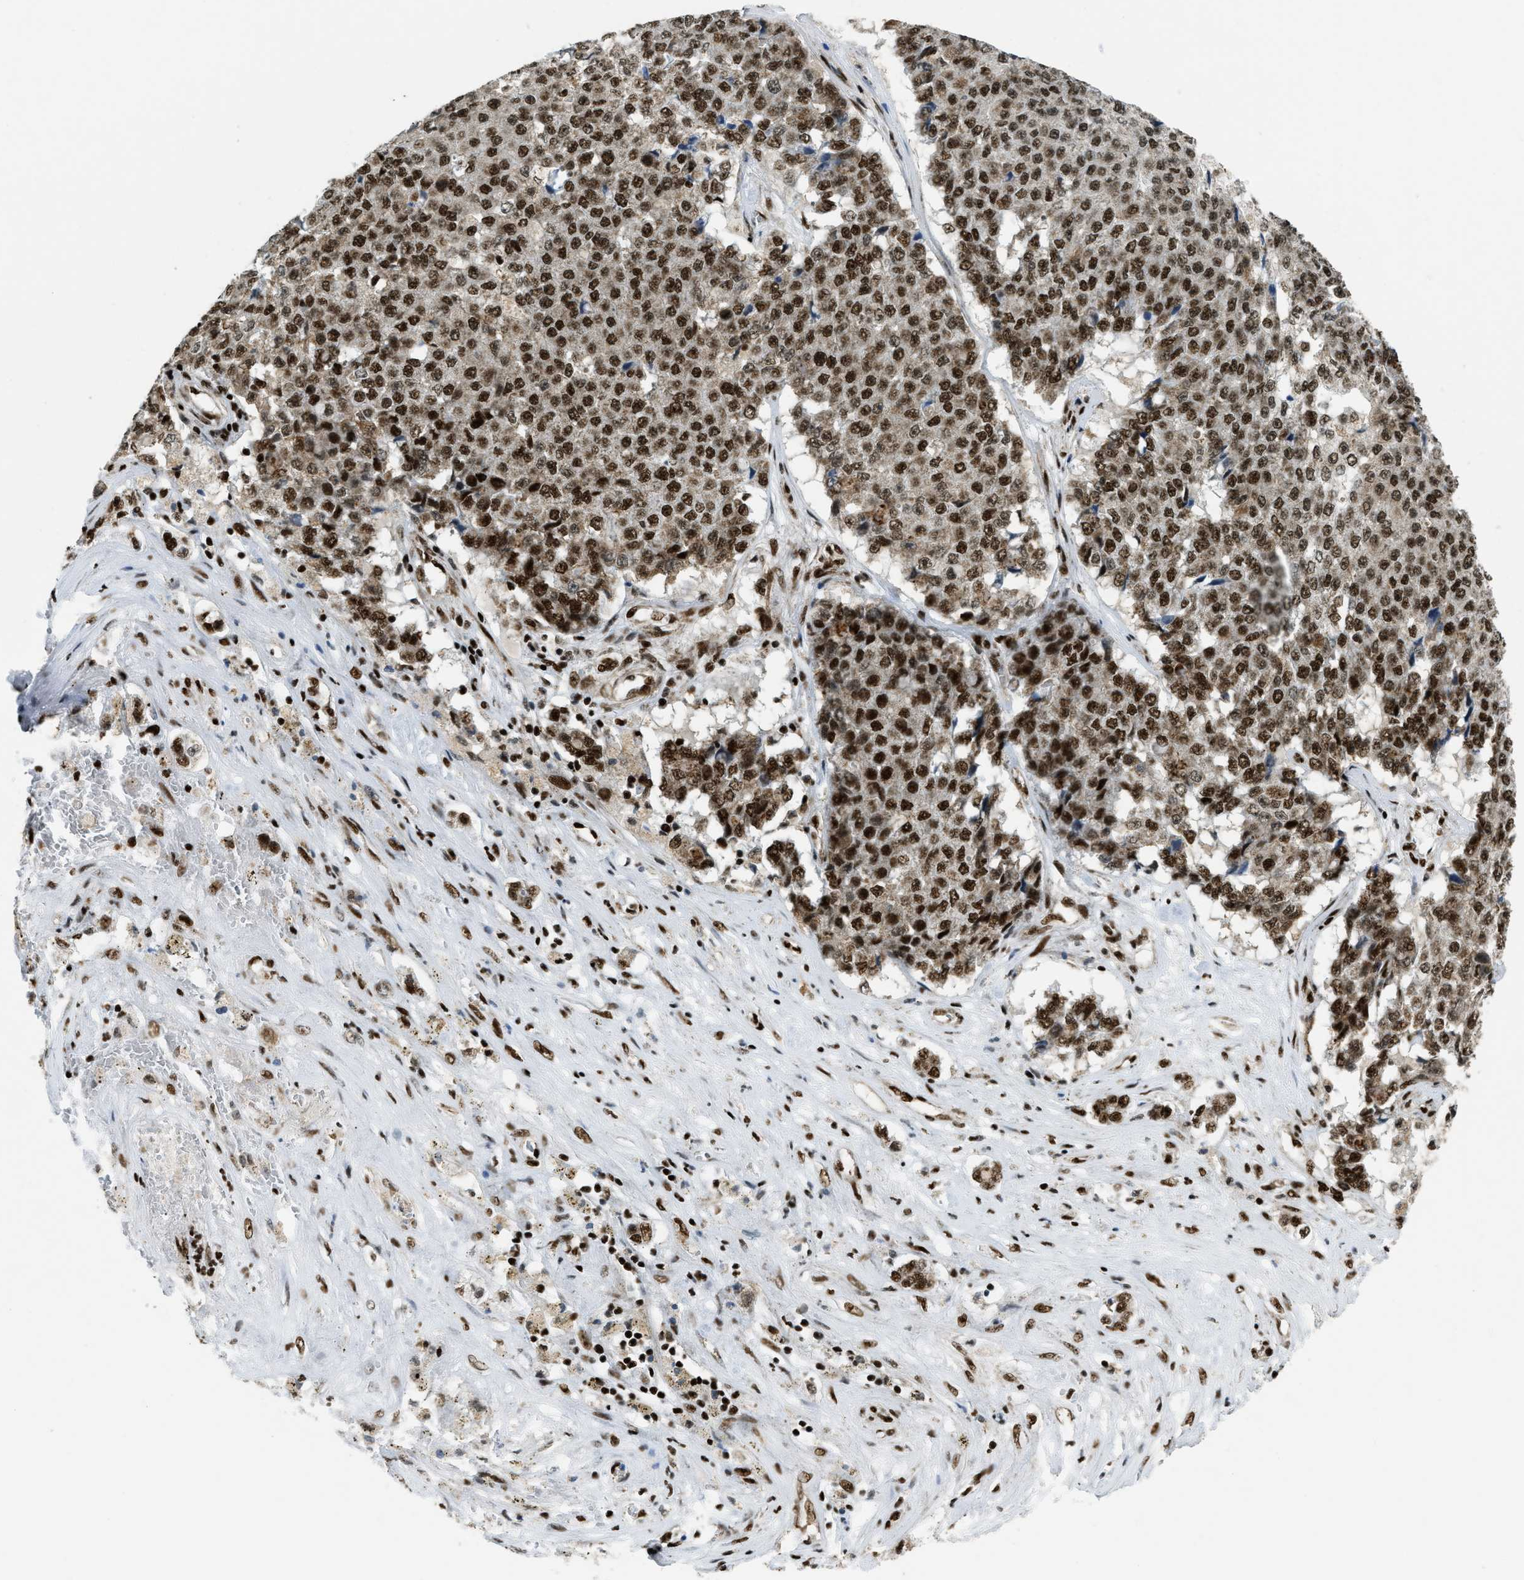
{"staining": {"intensity": "strong", "quantity": ">75%", "location": "nuclear"}, "tissue": "pancreatic cancer", "cell_type": "Tumor cells", "image_type": "cancer", "snomed": [{"axis": "morphology", "description": "Adenocarcinoma, NOS"}, {"axis": "topography", "description": "Pancreas"}], "caption": "A high amount of strong nuclear positivity is identified in approximately >75% of tumor cells in adenocarcinoma (pancreatic) tissue.", "gene": "GABPB1", "patient": {"sex": "male", "age": 50}}